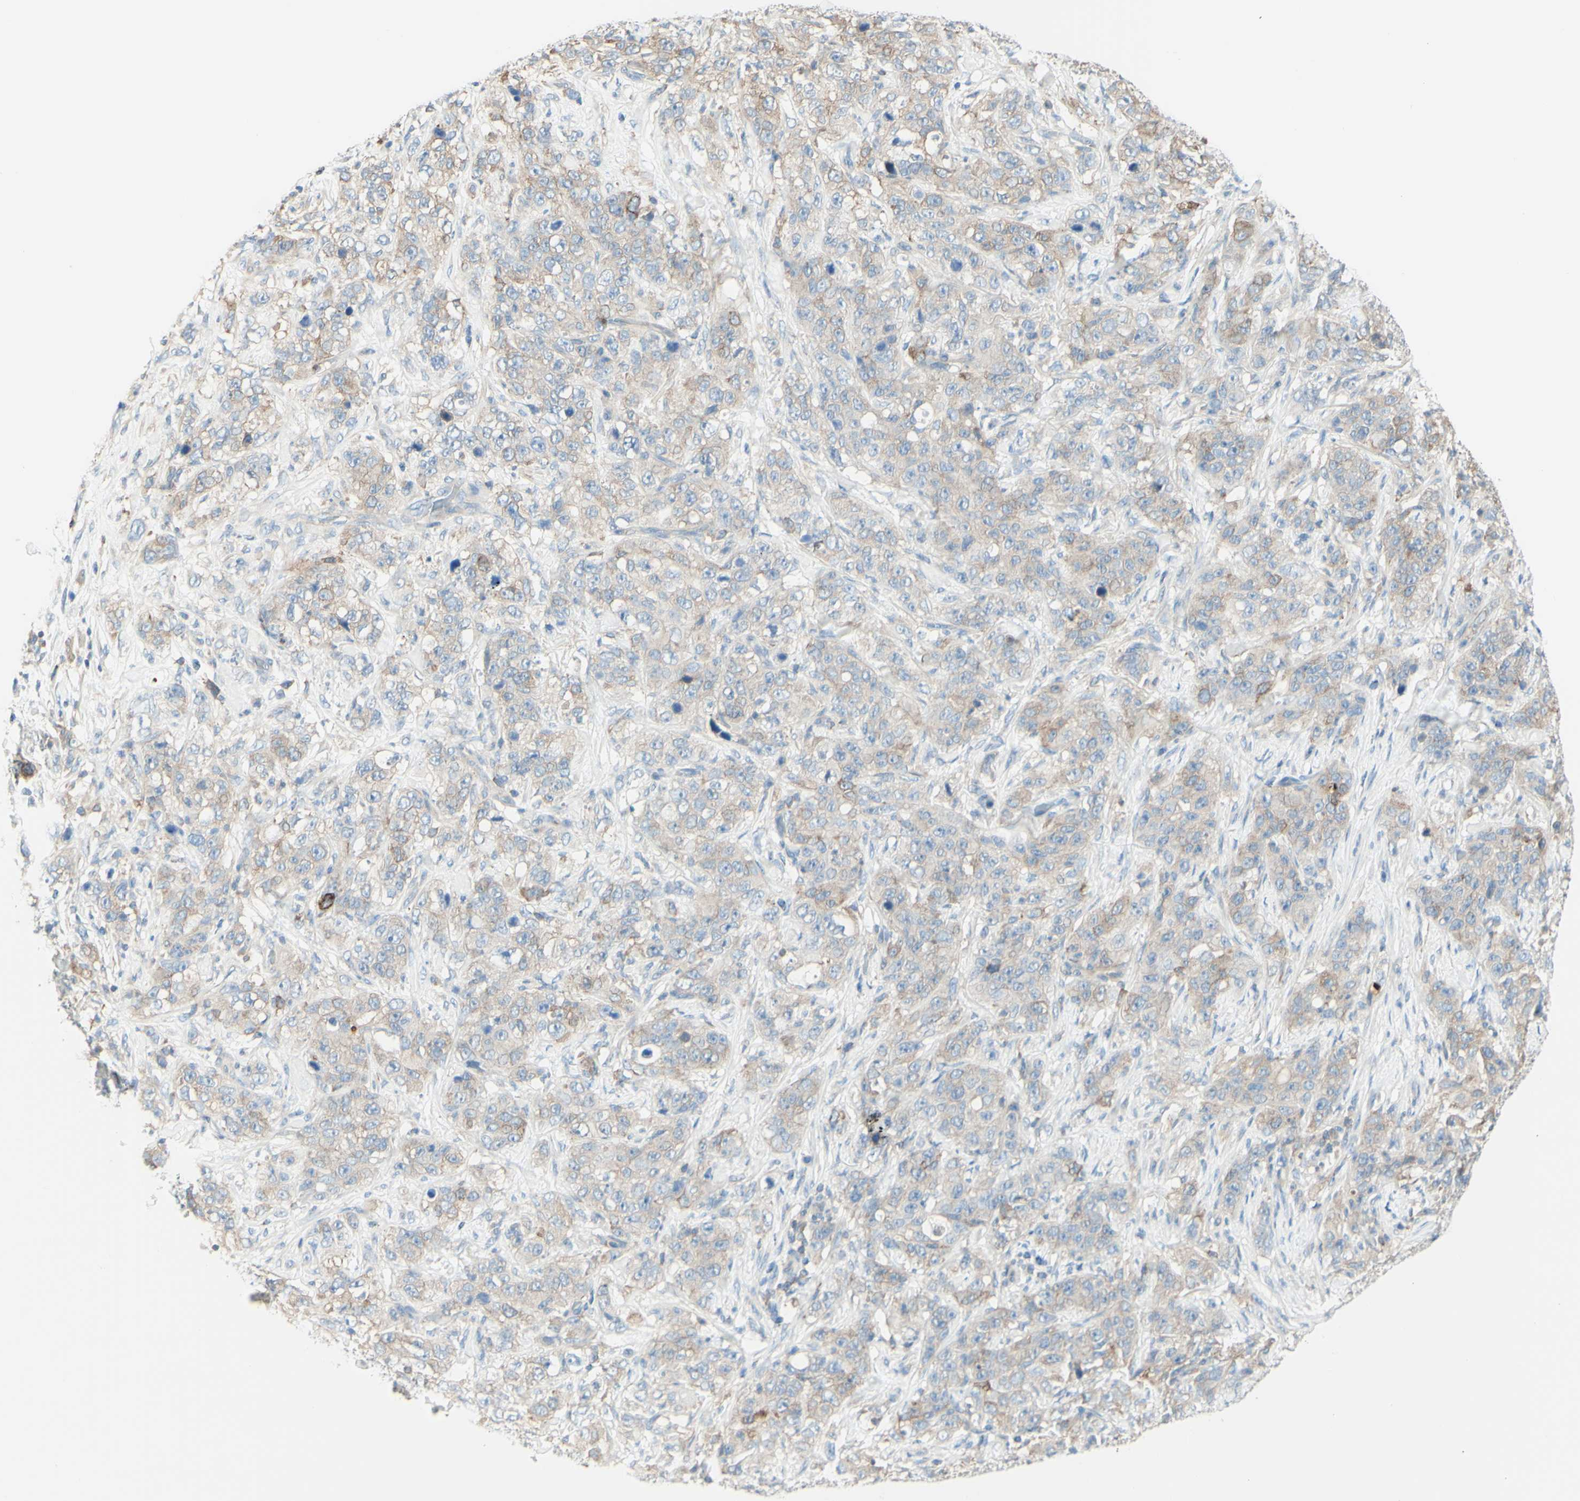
{"staining": {"intensity": "weak", "quantity": ">75%", "location": "cytoplasmic/membranous"}, "tissue": "stomach cancer", "cell_type": "Tumor cells", "image_type": "cancer", "snomed": [{"axis": "morphology", "description": "Adenocarcinoma, NOS"}, {"axis": "topography", "description": "Stomach"}], "caption": "Approximately >75% of tumor cells in stomach cancer (adenocarcinoma) demonstrate weak cytoplasmic/membranous protein staining as visualized by brown immunohistochemical staining.", "gene": "MTM1", "patient": {"sex": "male", "age": 48}}